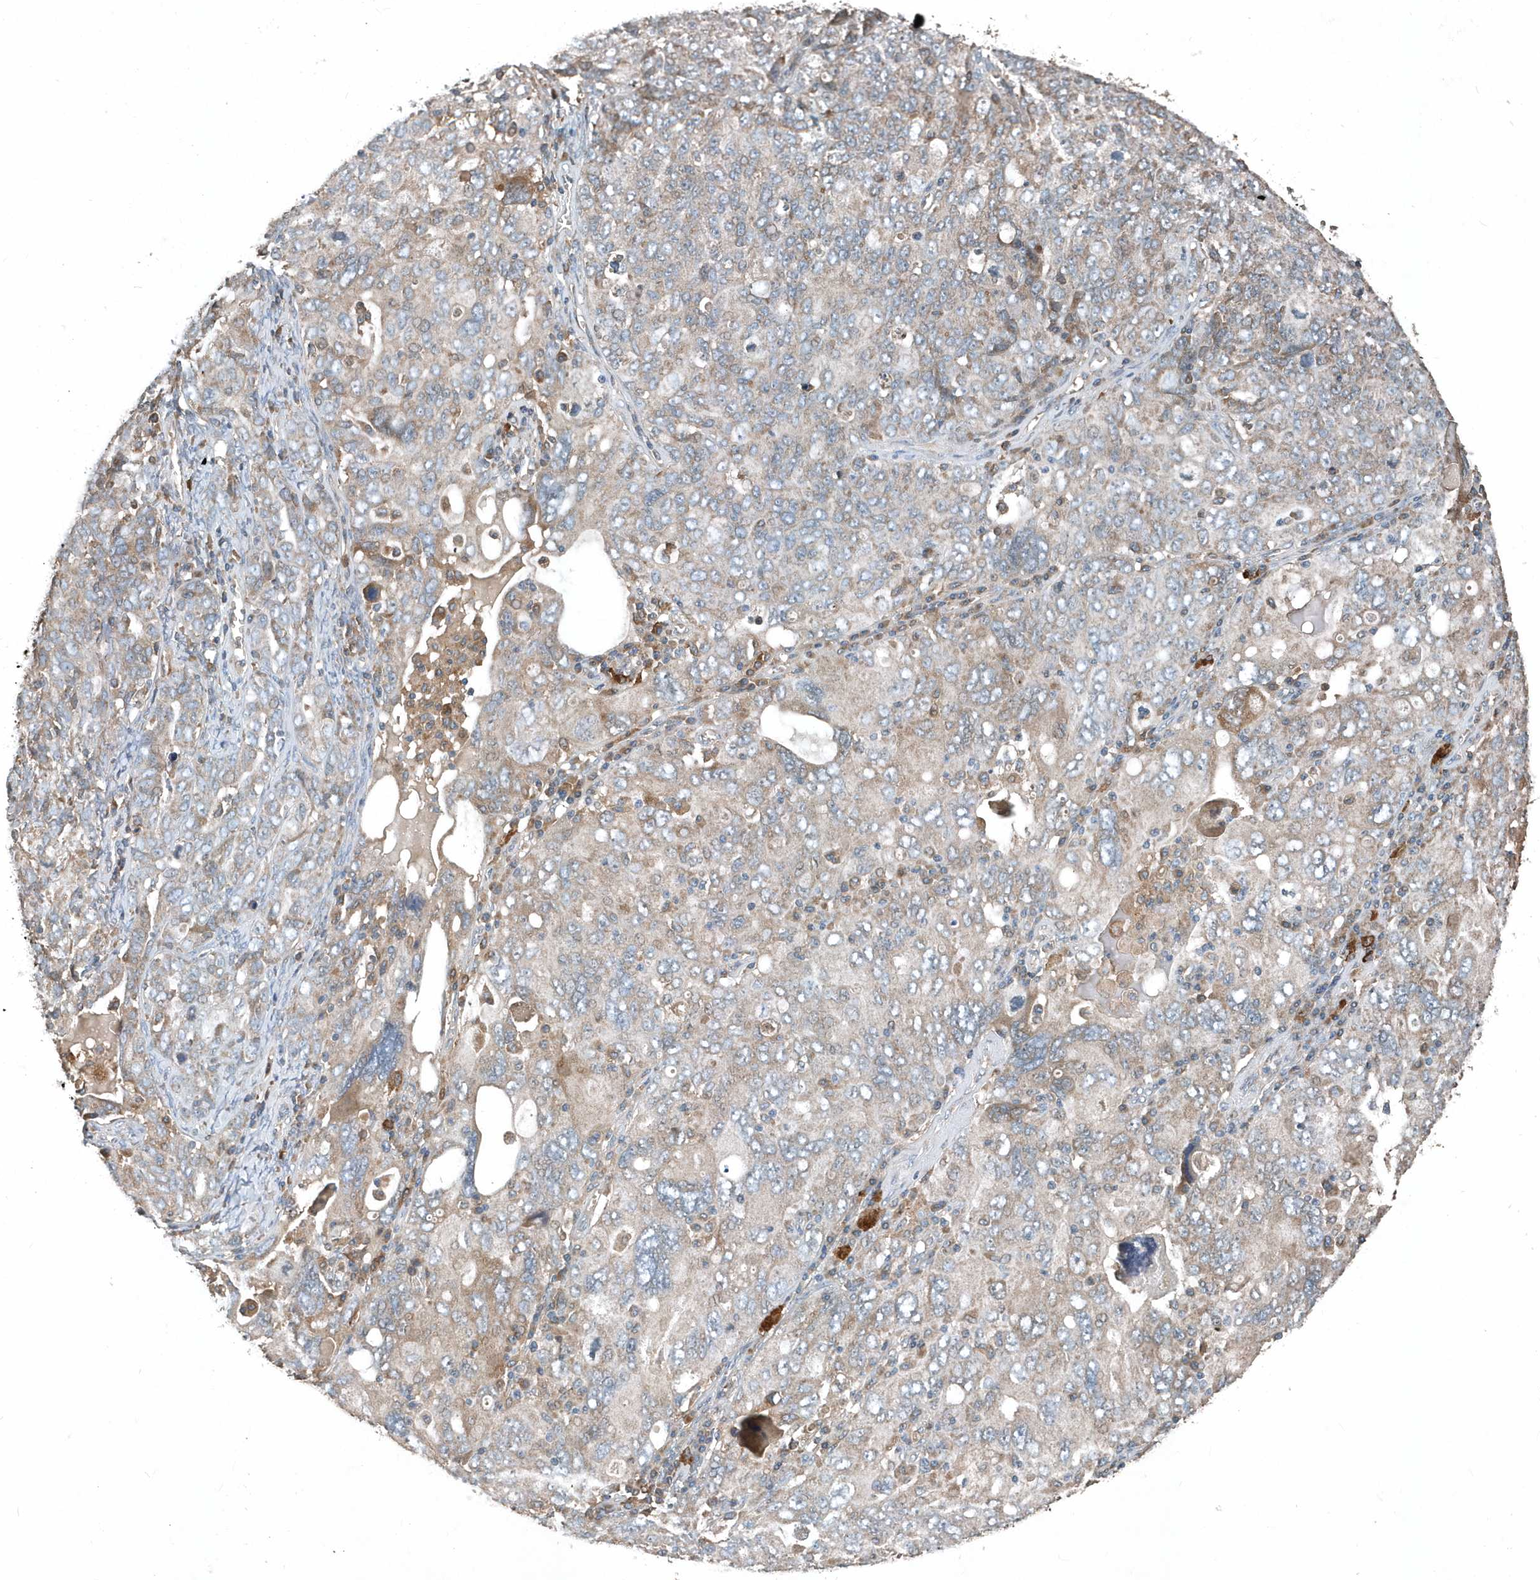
{"staining": {"intensity": "moderate", "quantity": "<25%", "location": "cytoplasmic/membranous"}, "tissue": "ovarian cancer", "cell_type": "Tumor cells", "image_type": "cancer", "snomed": [{"axis": "morphology", "description": "Carcinoma, endometroid"}, {"axis": "topography", "description": "Ovary"}], "caption": "DAB (3,3'-diaminobenzidine) immunohistochemical staining of ovarian endometroid carcinoma demonstrates moderate cytoplasmic/membranous protein positivity in approximately <25% of tumor cells.", "gene": "SCFD2", "patient": {"sex": "female", "age": 62}}